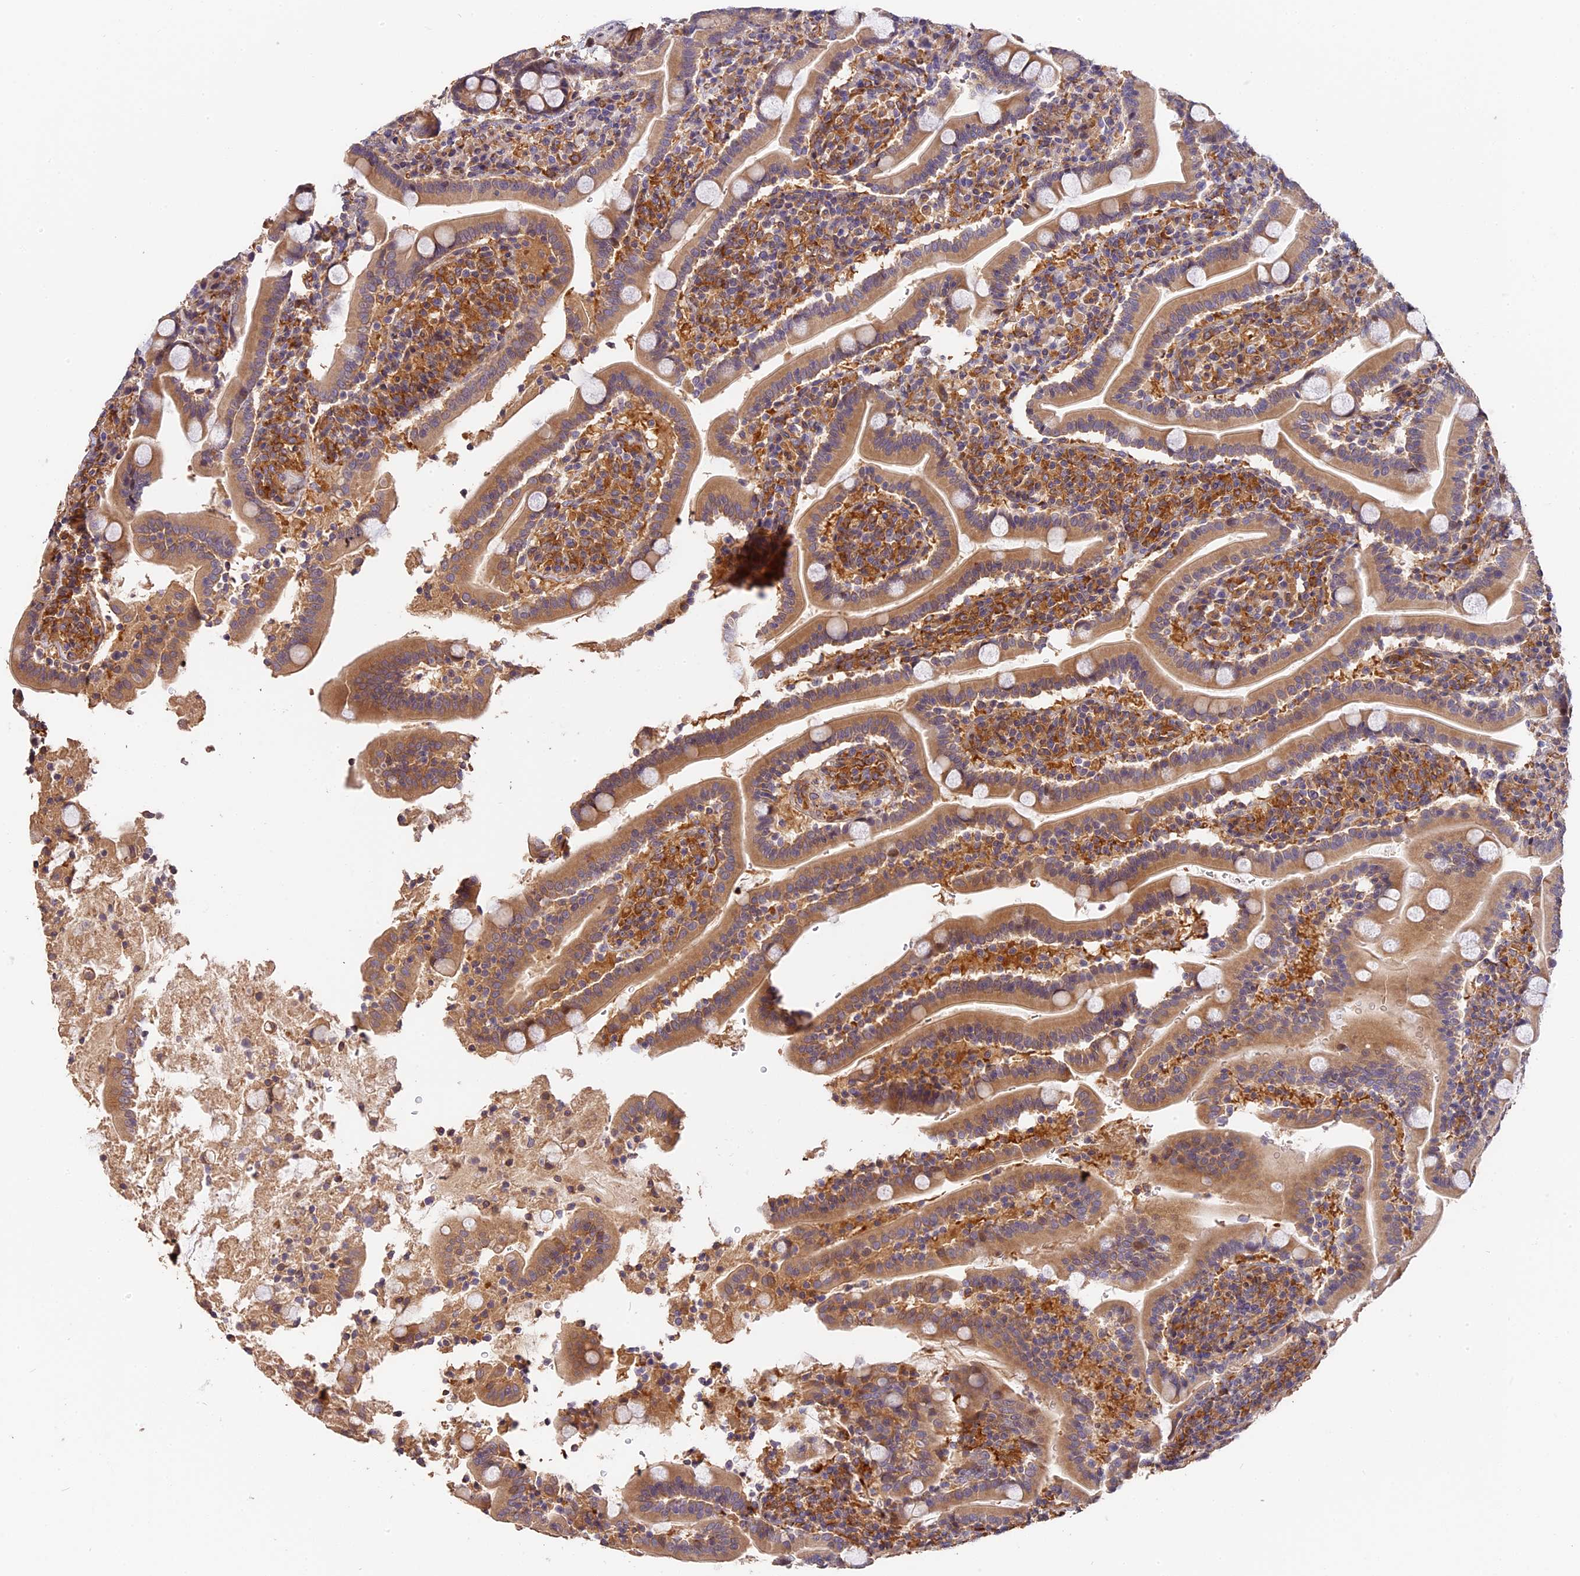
{"staining": {"intensity": "moderate", "quantity": ">75%", "location": "cytoplasmic/membranous"}, "tissue": "duodenum", "cell_type": "Glandular cells", "image_type": "normal", "snomed": [{"axis": "morphology", "description": "Normal tissue, NOS"}, {"axis": "topography", "description": "Duodenum"}], "caption": "Immunohistochemistry staining of benign duodenum, which displays medium levels of moderate cytoplasmic/membranous expression in approximately >75% of glandular cells indicating moderate cytoplasmic/membranous protein positivity. The staining was performed using DAB (brown) for protein detection and nuclei were counterstained in hematoxylin (blue).", "gene": "ARHGAP17", "patient": {"sex": "male", "age": 35}}